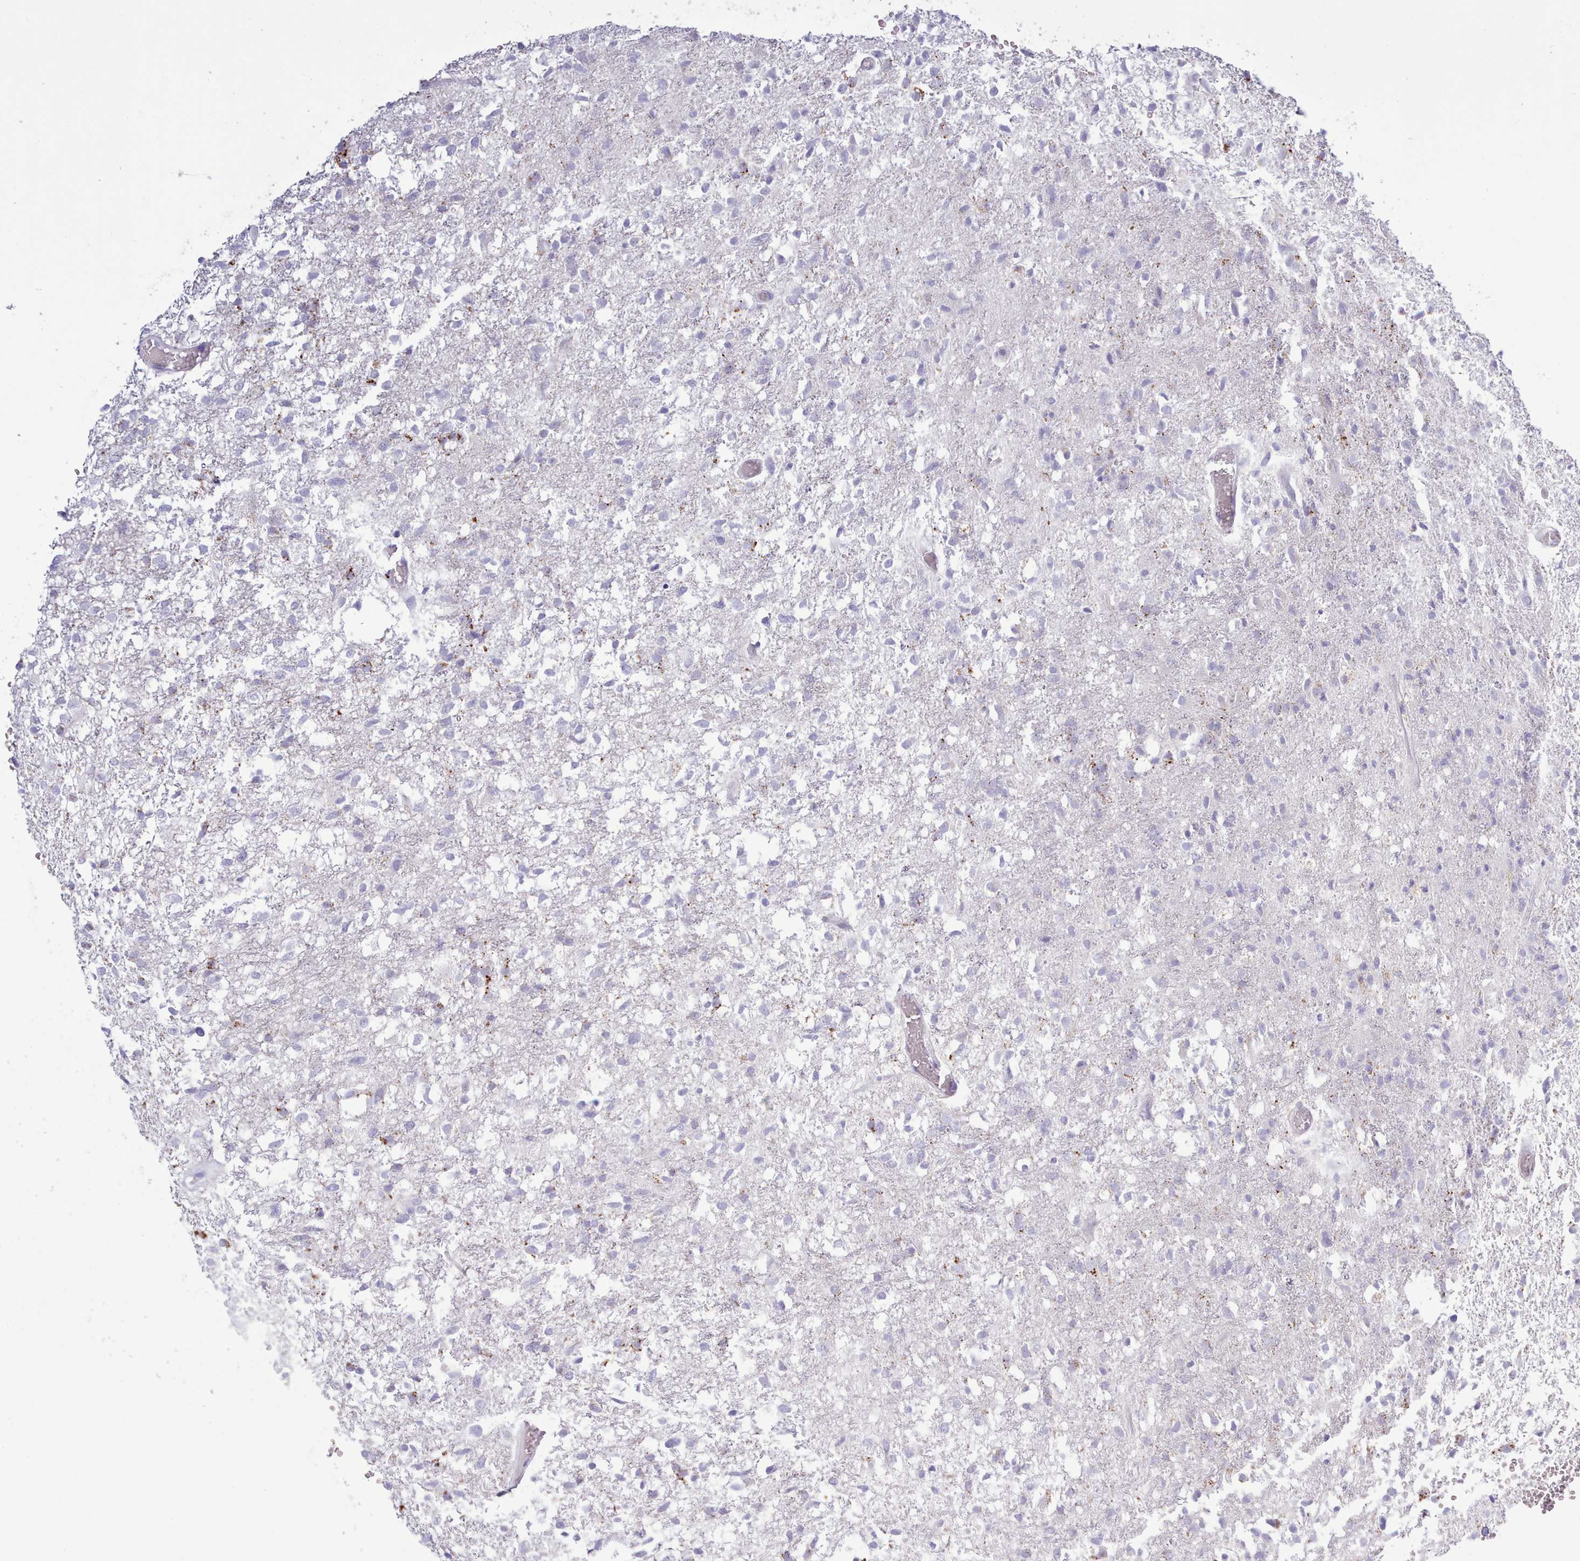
{"staining": {"intensity": "negative", "quantity": "none", "location": "none"}, "tissue": "glioma", "cell_type": "Tumor cells", "image_type": "cancer", "snomed": [{"axis": "morphology", "description": "Glioma, malignant, High grade"}, {"axis": "topography", "description": "Brain"}], "caption": "Immunohistochemistry micrograph of neoplastic tissue: glioma stained with DAB (3,3'-diaminobenzidine) shows no significant protein expression in tumor cells.", "gene": "SRD5A1", "patient": {"sex": "female", "age": 74}}